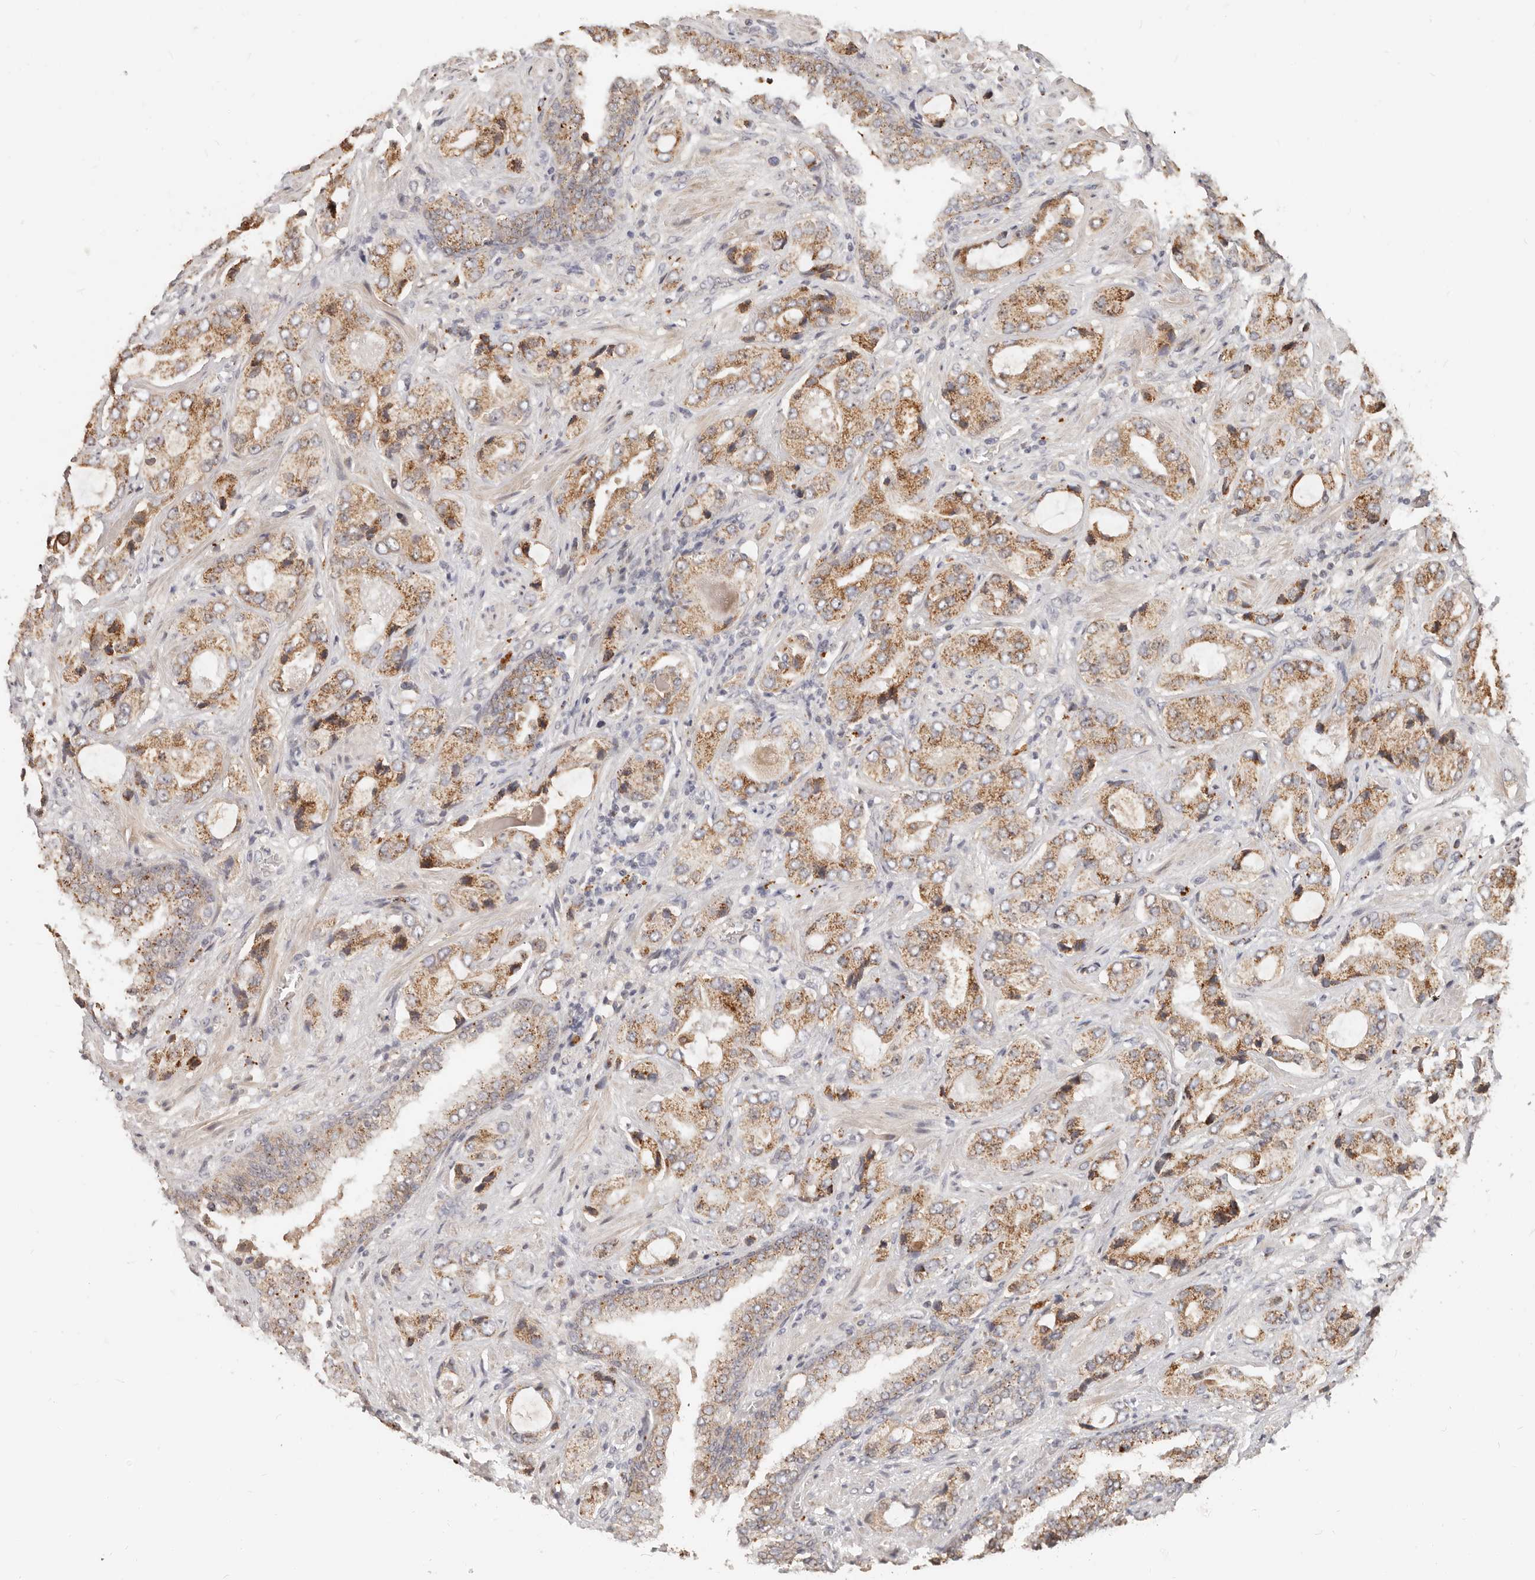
{"staining": {"intensity": "moderate", "quantity": ">75%", "location": "cytoplasmic/membranous"}, "tissue": "prostate cancer", "cell_type": "Tumor cells", "image_type": "cancer", "snomed": [{"axis": "morphology", "description": "Normal tissue, NOS"}, {"axis": "morphology", "description": "Adenocarcinoma, High grade"}, {"axis": "topography", "description": "Prostate"}, {"axis": "topography", "description": "Peripheral nerve tissue"}], "caption": "High-magnification brightfield microscopy of prostate high-grade adenocarcinoma stained with DAB (3,3'-diaminobenzidine) (brown) and counterstained with hematoxylin (blue). tumor cells exhibit moderate cytoplasmic/membranous positivity is present in approximately>75% of cells.", "gene": "ZRANB1", "patient": {"sex": "male", "age": 59}}